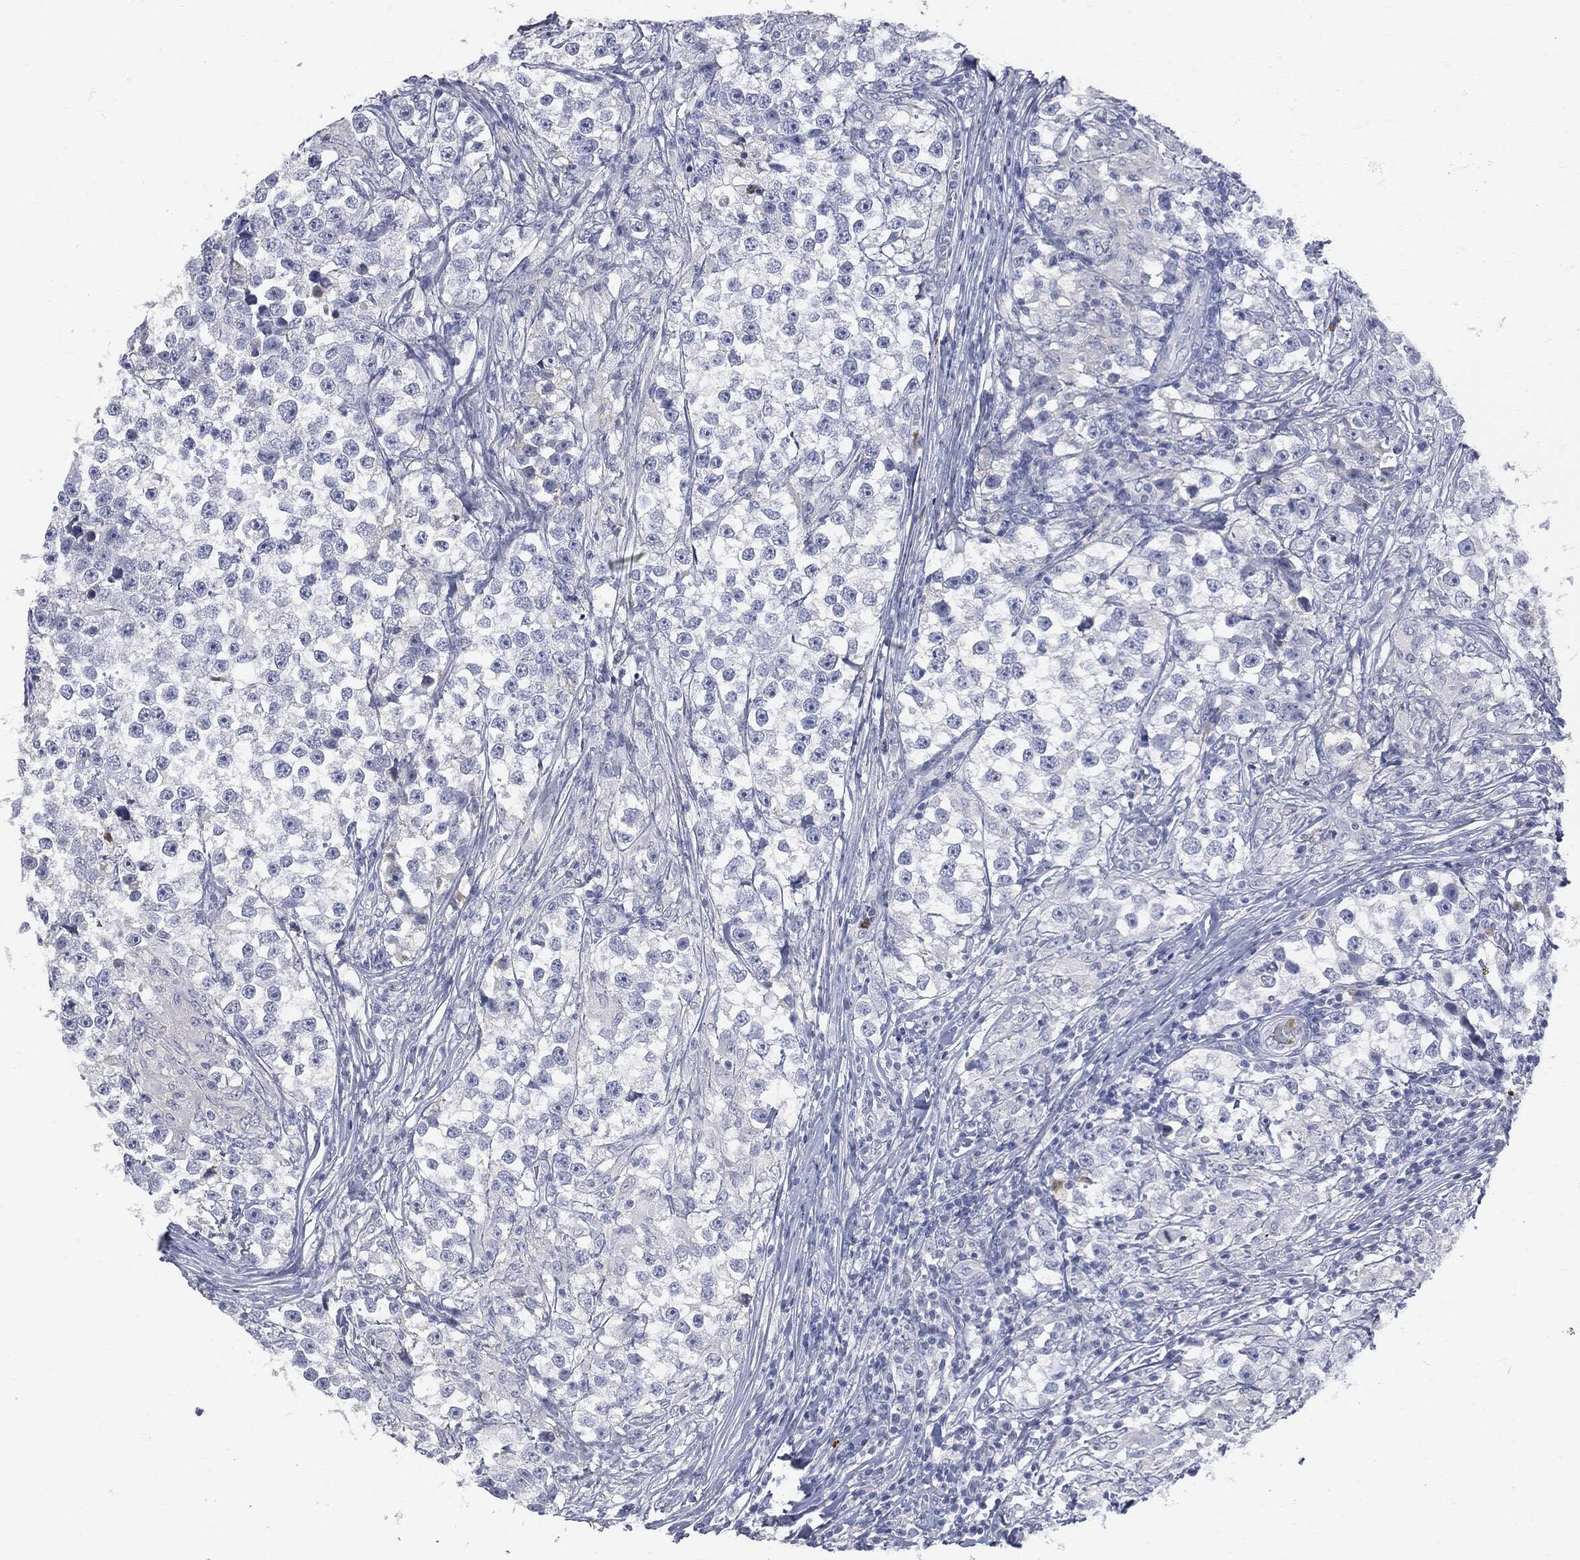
{"staining": {"intensity": "negative", "quantity": "none", "location": "none"}, "tissue": "testis cancer", "cell_type": "Tumor cells", "image_type": "cancer", "snomed": [{"axis": "morphology", "description": "Seminoma, NOS"}, {"axis": "topography", "description": "Testis"}], "caption": "A micrograph of human testis seminoma is negative for staining in tumor cells.", "gene": "BTK", "patient": {"sex": "male", "age": 46}}